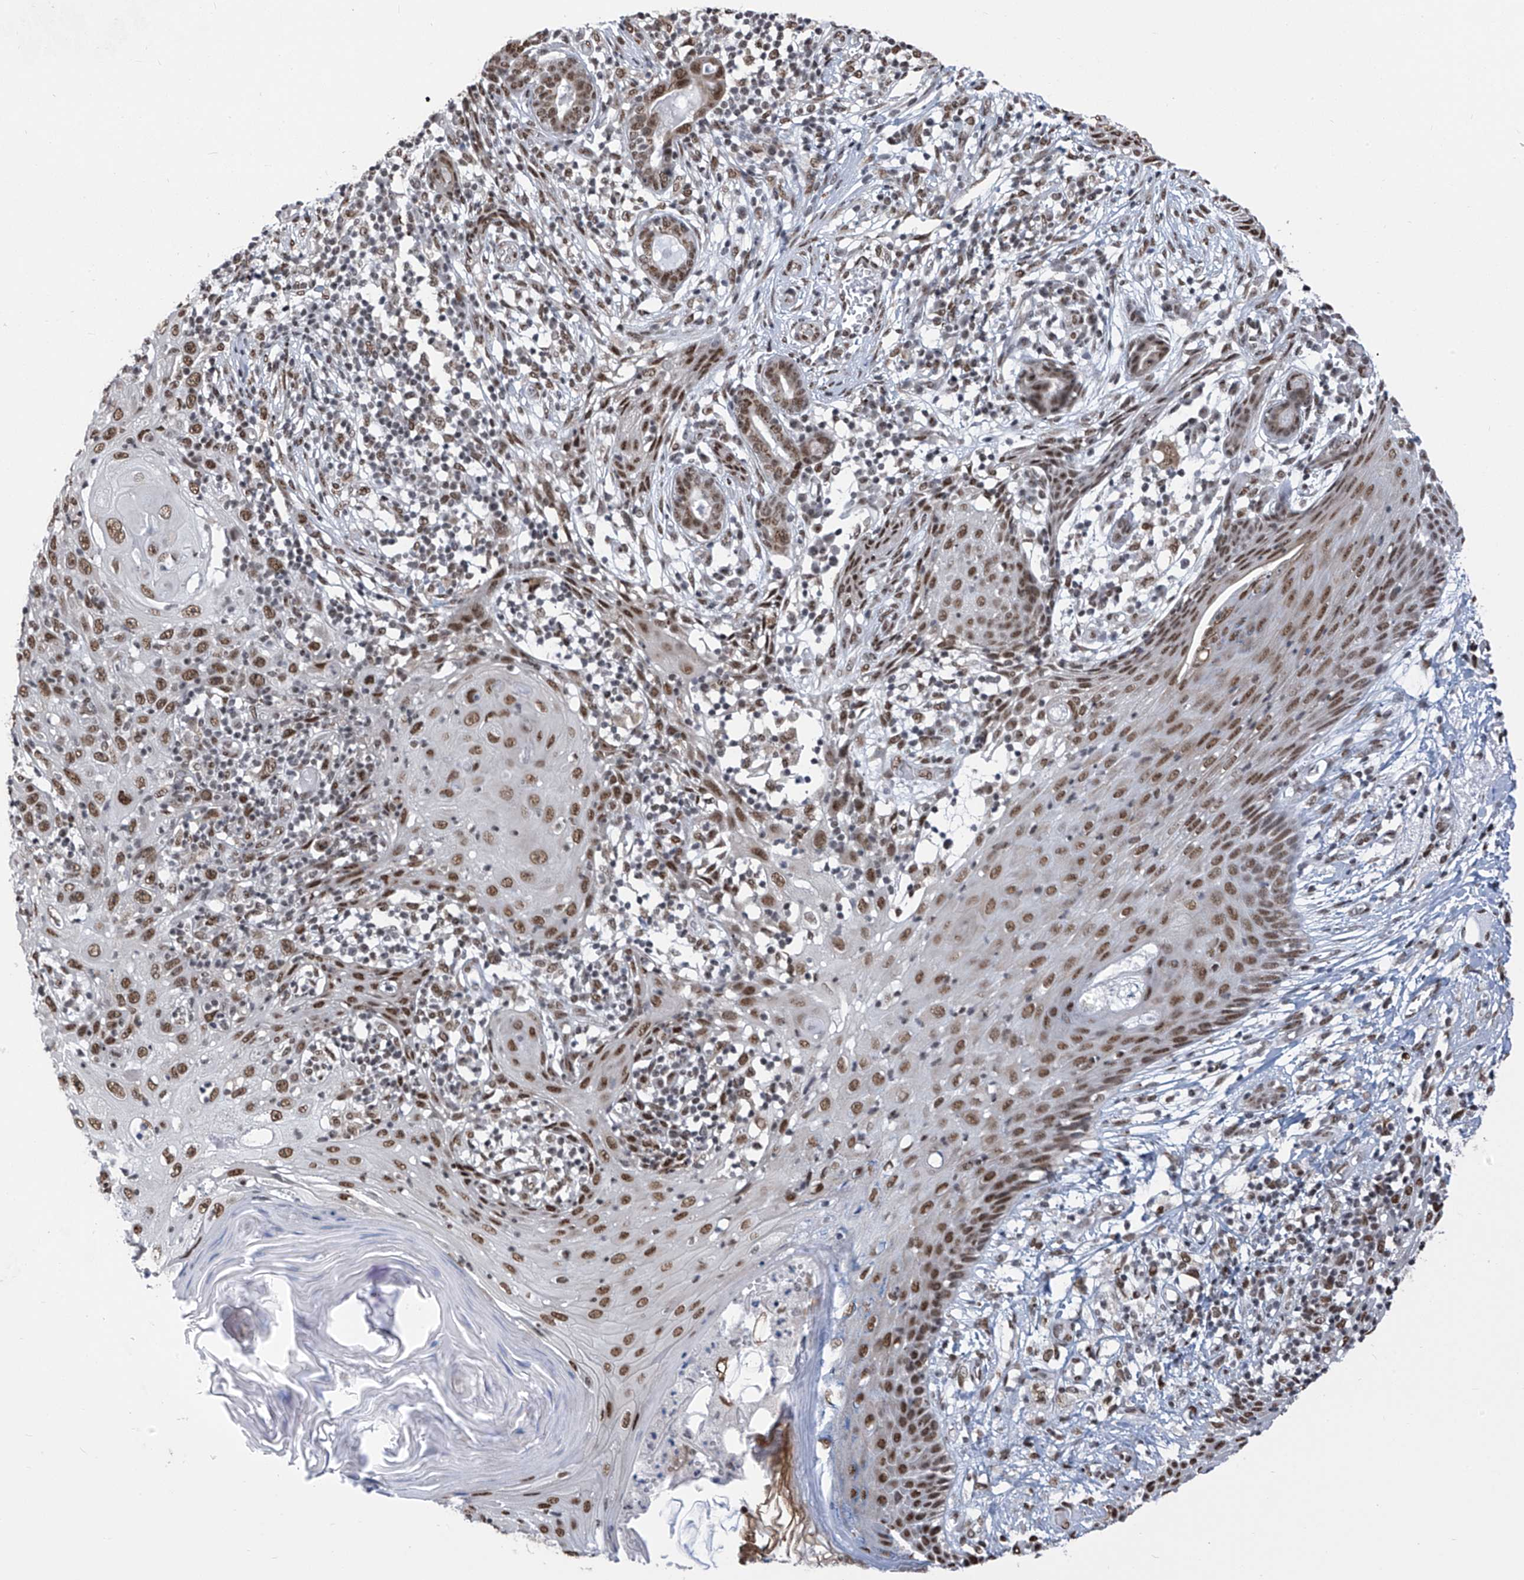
{"staining": {"intensity": "moderate", "quantity": ">75%", "location": "nuclear"}, "tissue": "skin cancer", "cell_type": "Tumor cells", "image_type": "cancer", "snomed": [{"axis": "morphology", "description": "Squamous cell carcinoma, NOS"}, {"axis": "topography", "description": "Skin"}], "caption": "Skin cancer stained with a protein marker displays moderate staining in tumor cells.", "gene": "APLF", "patient": {"sex": "female", "age": 88}}